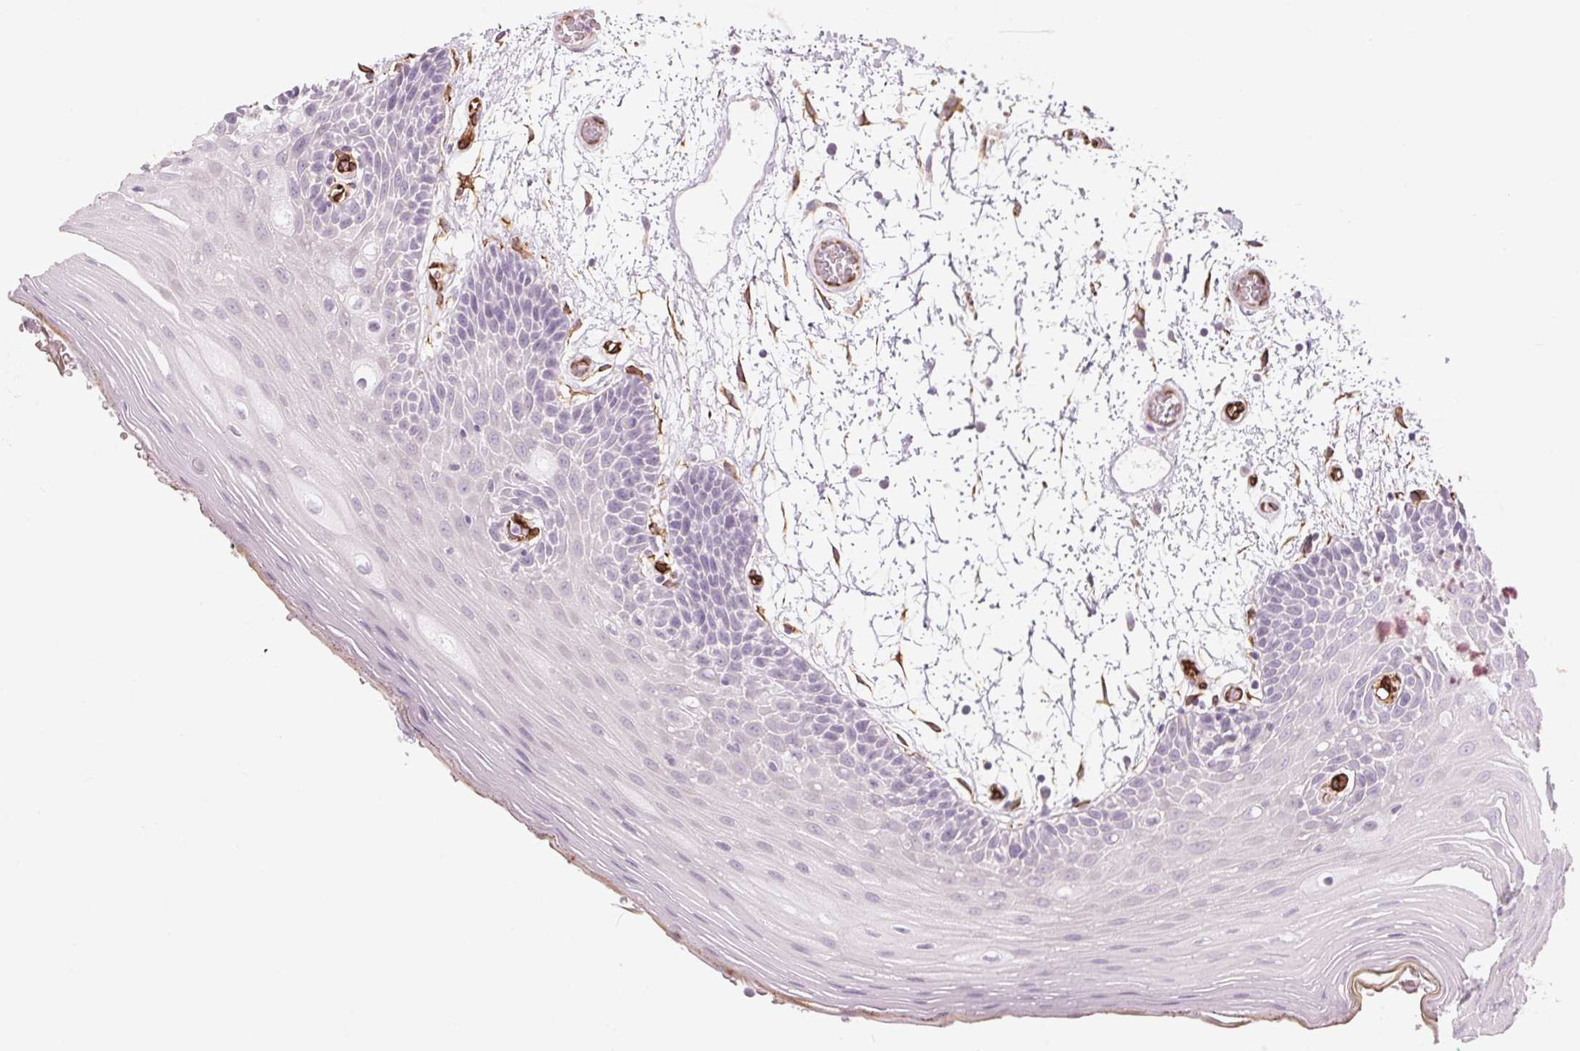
{"staining": {"intensity": "negative", "quantity": "none", "location": "none"}, "tissue": "oral mucosa", "cell_type": "Squamous epithelial cells", "image_type": "normal", "snomed": [{"axis": "morphology", "description": "Normal tissue, NOS"}, {"axis": "morphology", "description": "Squamous cell carcinoma, NOS"}, {"axis": "topography", "description": "Oral tissue"}, {"axis": "topography", "description": "Head-Neck"}], "caption": "Immunohistochemistry (IHC) histopathology image of unremarkable human oral mucosa stained for a protein (brown), which displays no expression in squamous epithelial cells. Nuclei are stained in blue.", "gene": "CLPS", "patient": {"sex": "male", "age": 52}}